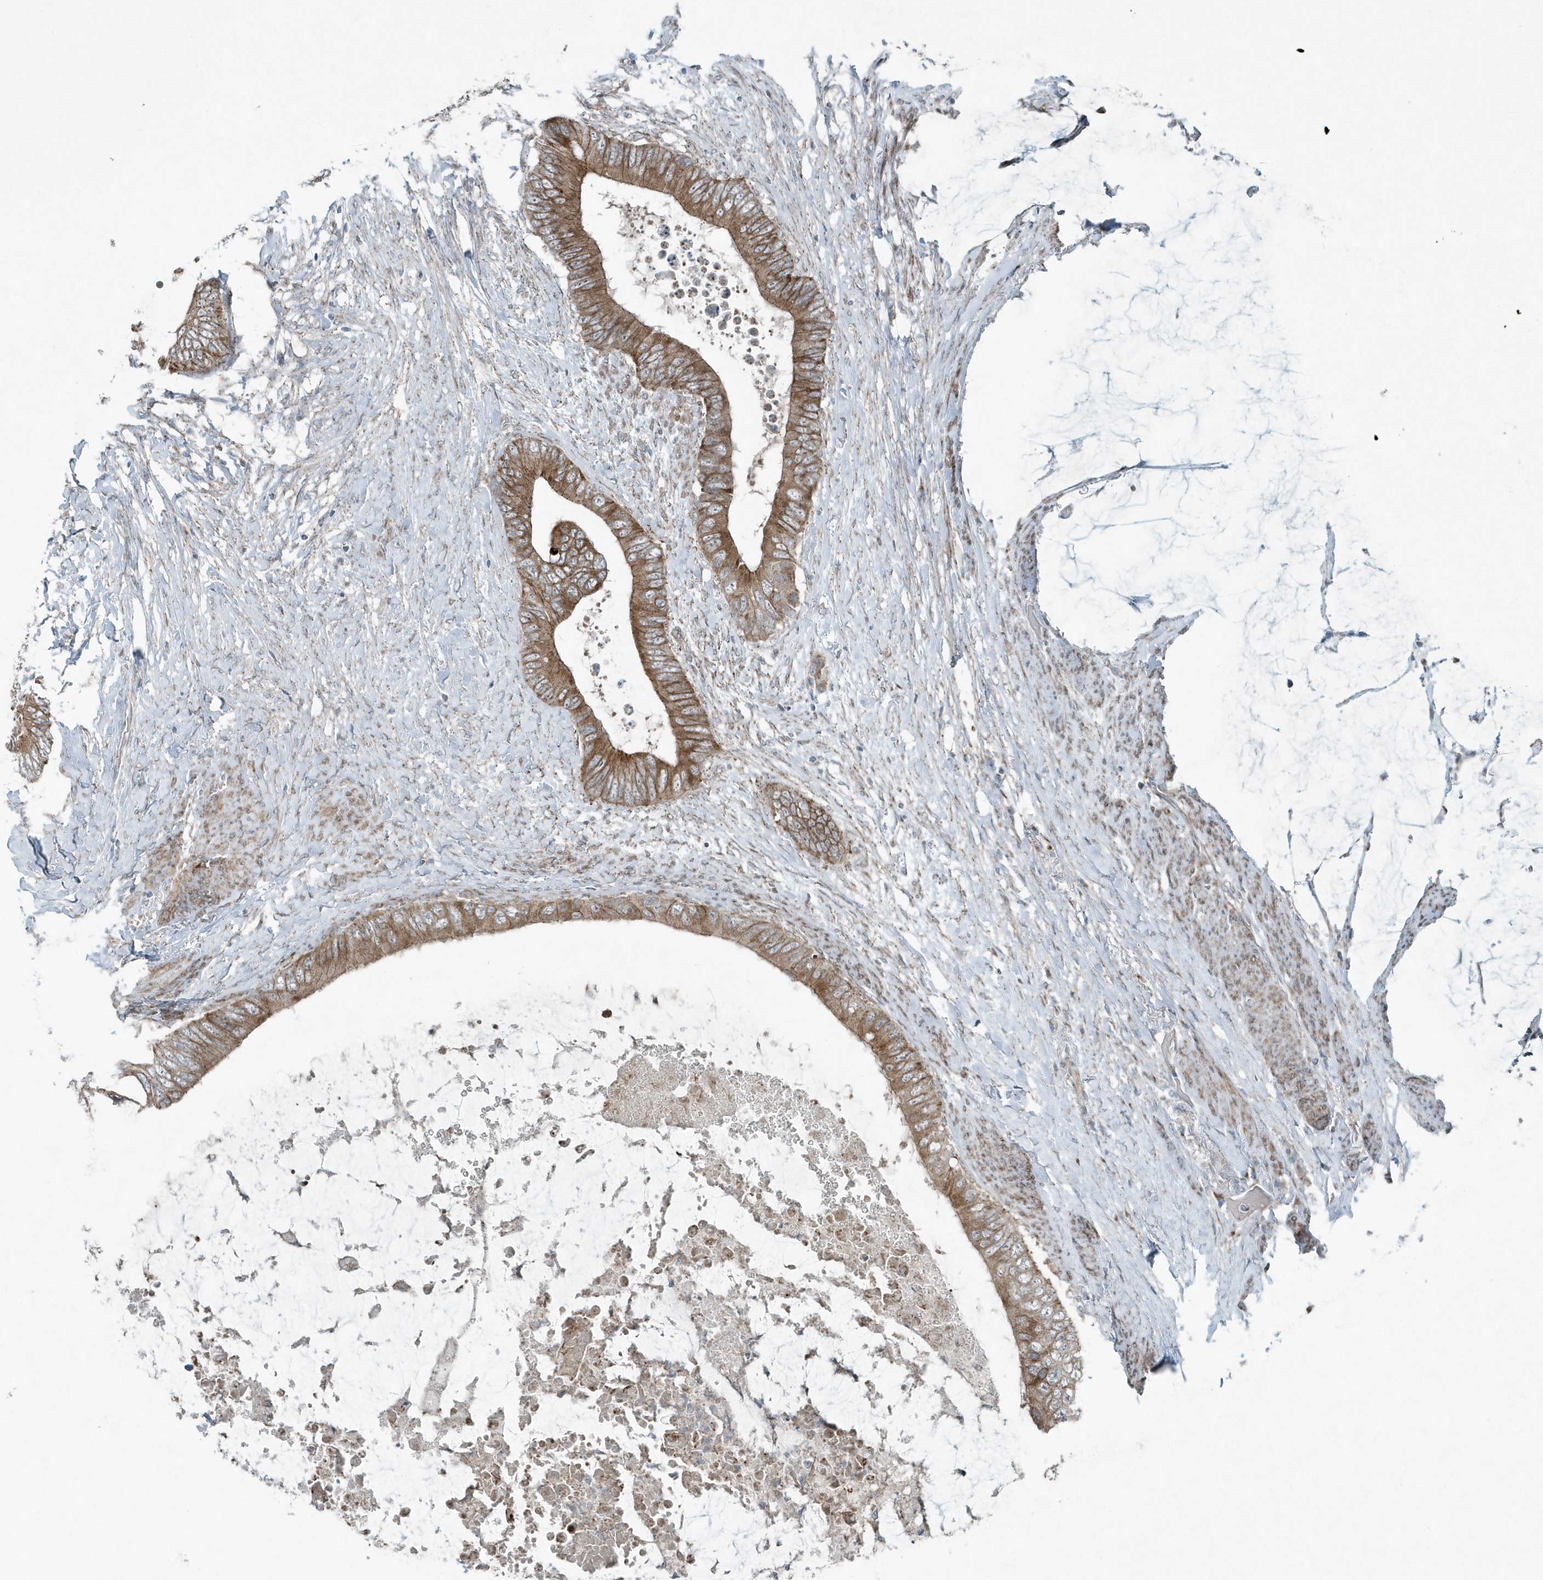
{"staining": {"intensity": "moderate", "quantity": ">75%", "location": "cytoplasmic/membranous"}, "tissue": "colorectal cancer", "cell_type": "Tumor cells", "image_type": "cancer", "snomed": [{"axis": "morphology", "description": "Normal tissue, NOS"}, {"axis": "morphology", "description": "Adenocarcinoma, NOS"}, {"axis": "topography", "description": "Rectum"}, {"axis": "topography", "description": "Peripheral nerve tissue"}], "caption": "This image reveals immunohistochemistry staining of human colorectal adenocarcinoma, with medium moderate cytoplasmic/membranous expression in about >75% of tumor cells.", "gene": "GCC2", "patient": {"sex": "female", "age": 77}}